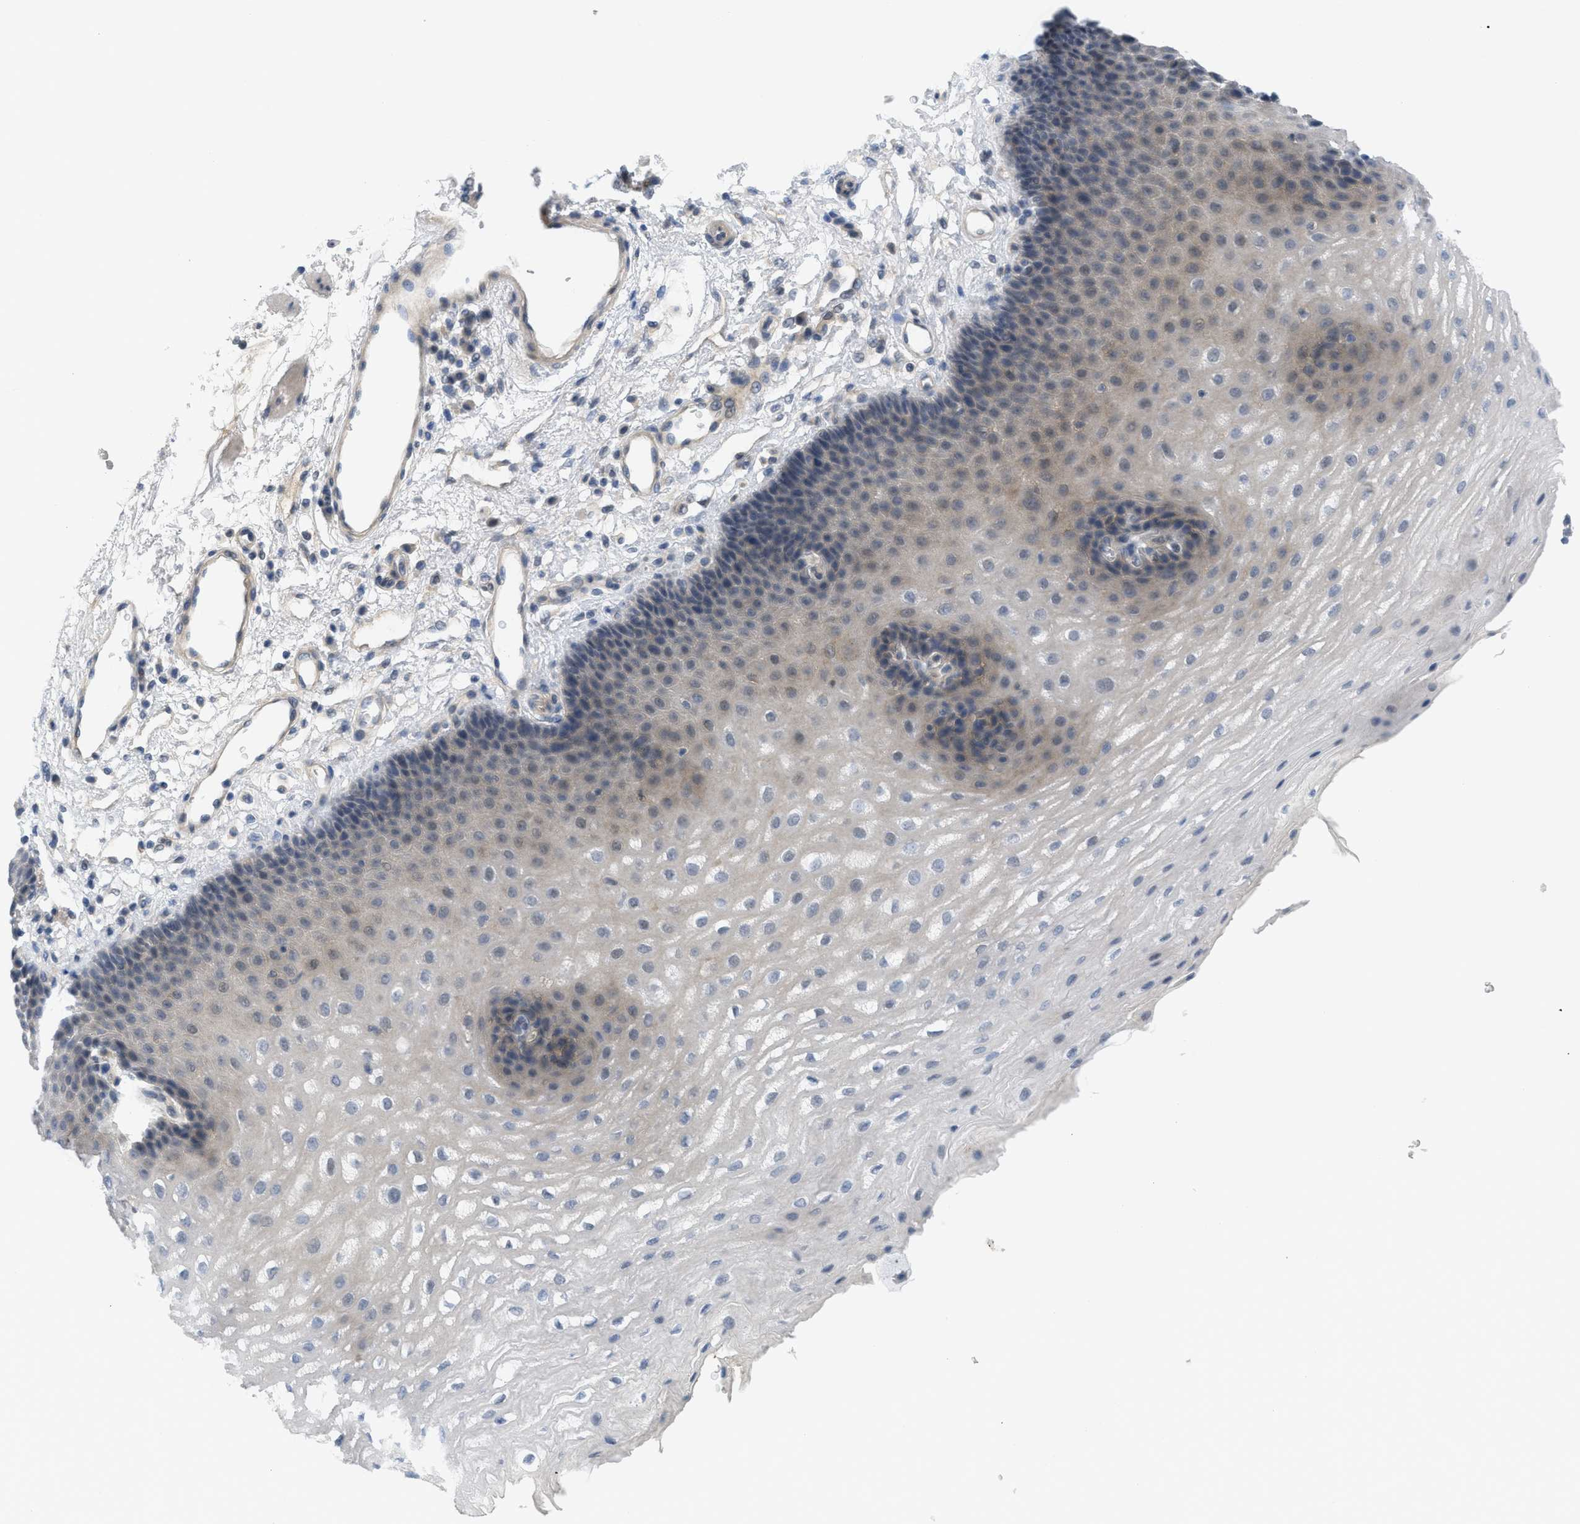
{"staining": {"intensity": "moderate", "quantity": "<25%", "location": "cytoplasmic/membranous"}, "tissue": "esophagus", "cell_type": "Squamous epithelial cells", "image_type": "normal", "snomed": [{"axis": "morphology", "description": "Normal tissue, NOS"}, {"axis": "topography", "description": "Esophagus"}], "caption": "DAB immunohistochemical staining of normal esophagus reveals moderate cytoplasmic/membranous protein expression in about <25% of squamous epithelial cells. (DAB (3,3'-diaminobenzidine) IHC with brightfield microscopy, high magnification).", "gene": "TNFAIP1", "patient": {"sex": "male", "age": 54}}